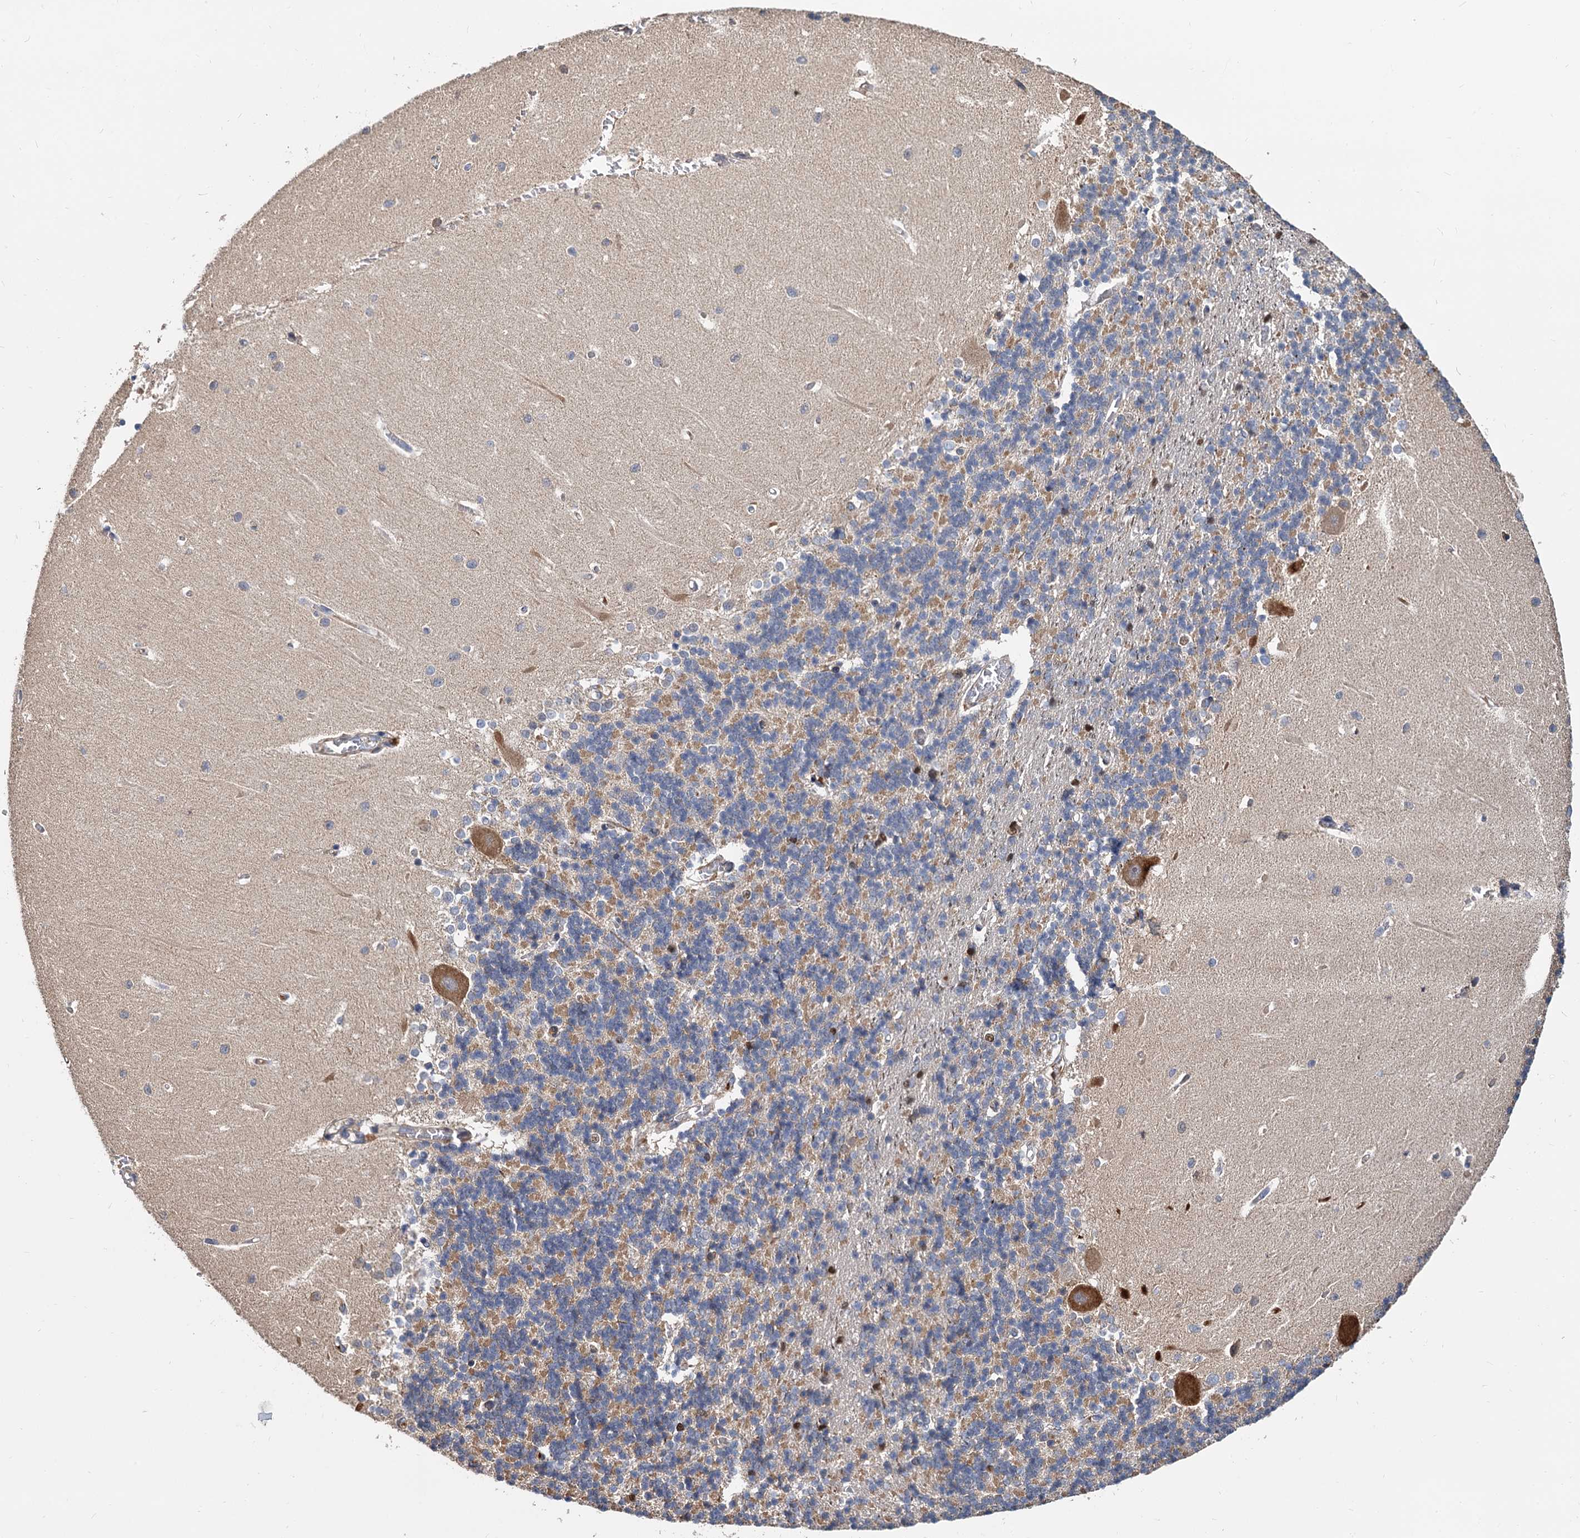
{"staining": {"intensity": "moderate", "quantity": "<25%", "location": "cytoplasmic/membranous"}, "tissue": "cerebellum", "cell_type": "Cells in granular layer", "image_type": "normal", "snomed": [{"axis": "morphology", "description": "Normal tissue, NOS"}, {"axis": "topography", "description": "Cerebellum"}], "caption": "Cells in granular layer exhibit moderate cytoplasmic/membranous positivity in about <25% of cells in normal cerebellum. (Stains: DAB (3,3'-diaminobenzidine) in brown, nuclei in blue, Microscopy: brightfield microscopy at high magnification).", "gene": "ALKBH7", "patient": {"sex": "male", "age": 37}}